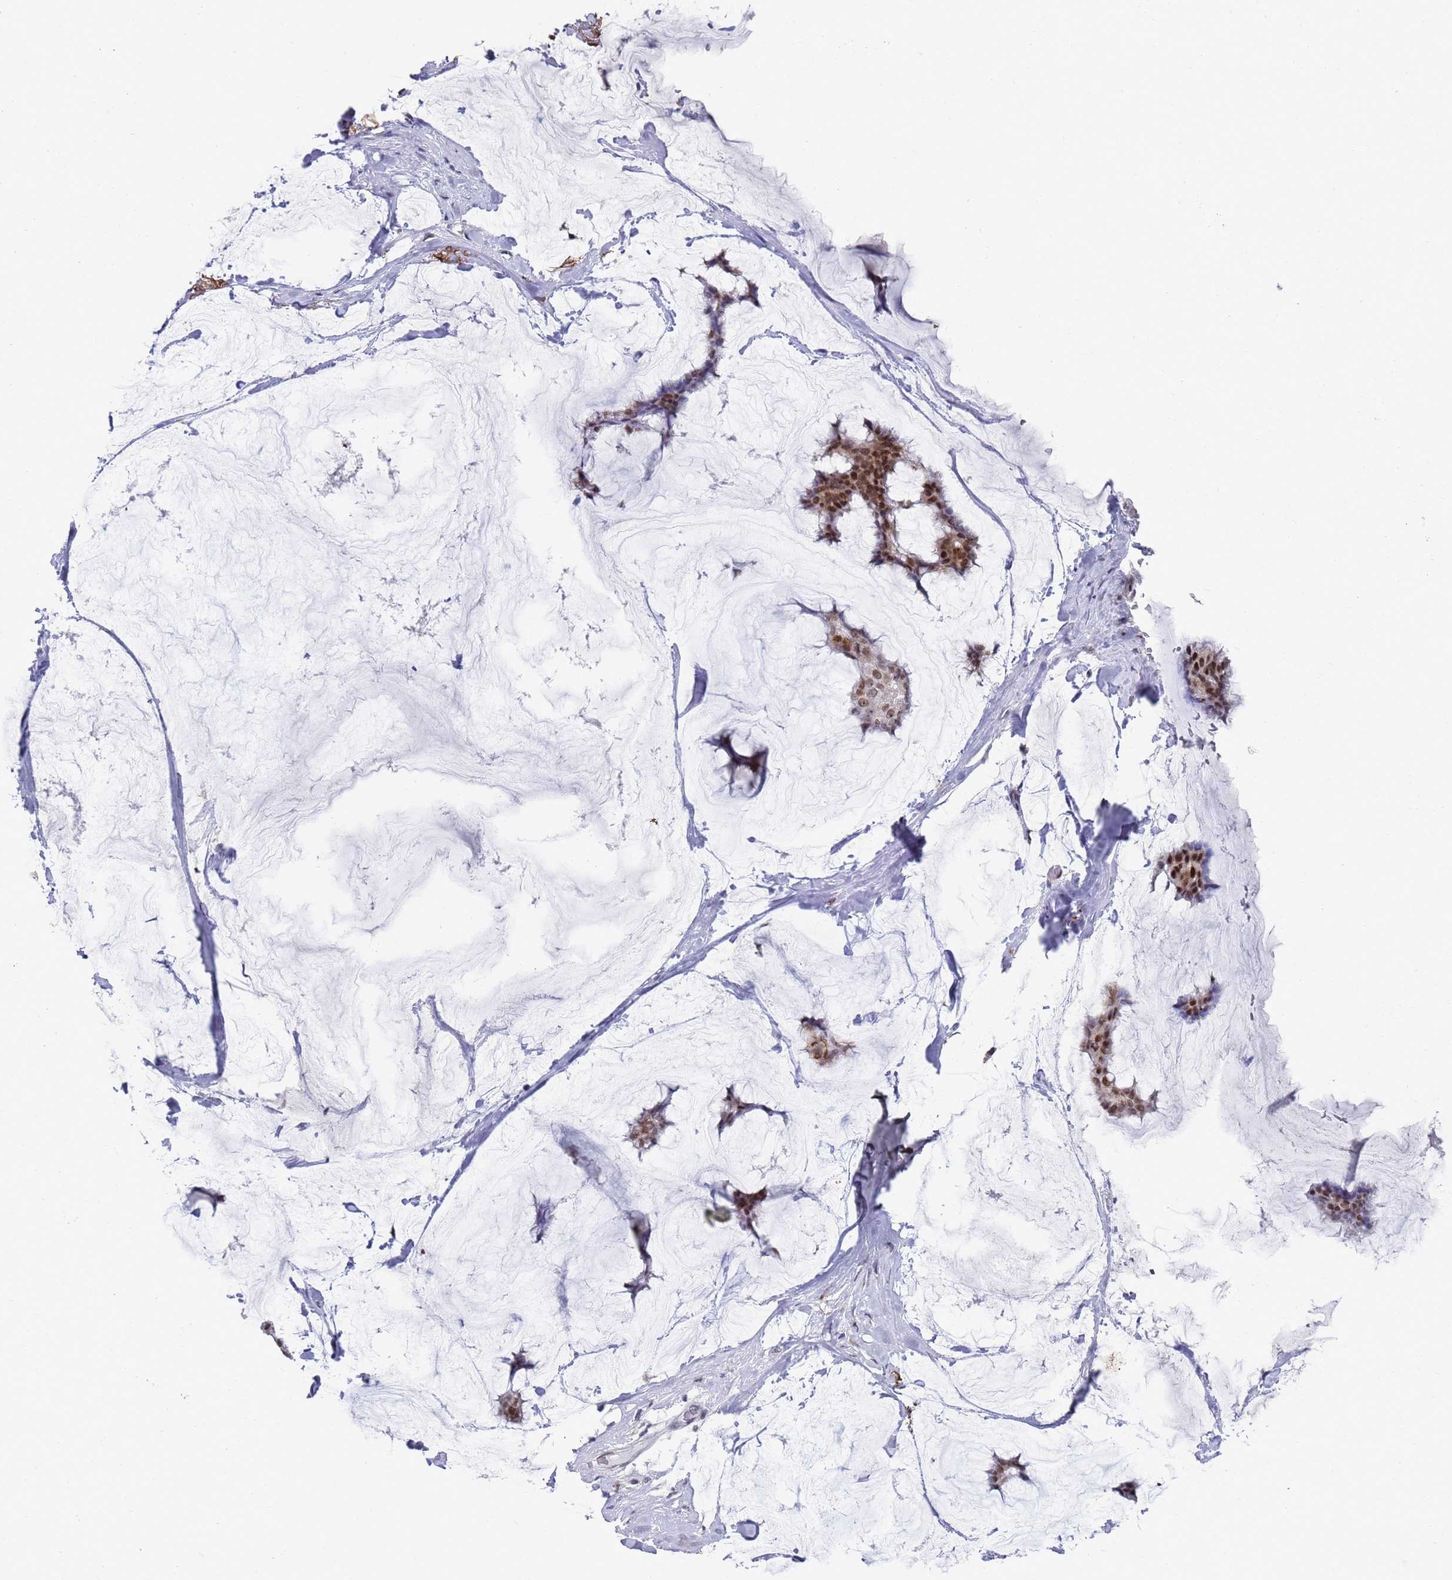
{"staining": {"intensity": "moderate", "quantity": ">75%", "location": "nuclear"}, "tissue": "breast cancer", "cell_type": "Tumor cells", "image_type": "cancer", "snomed": [{"axis": "morphology", "description": "Duct carcinoma"}, {"axis": "topography", "description": "Breast"}], "caption": "Breast cancer (infiltrating ductal carcinoma) stained with immunohistochemistry exhibits moderate nuclear positivity in approximately >75% of tumor cells. (DAB (3,3'-diaminobenzidine) IHC with brightfield microscopy, high magnification).", "gene": "COPS6", "patient": {"sex": "female", "age": 93}}